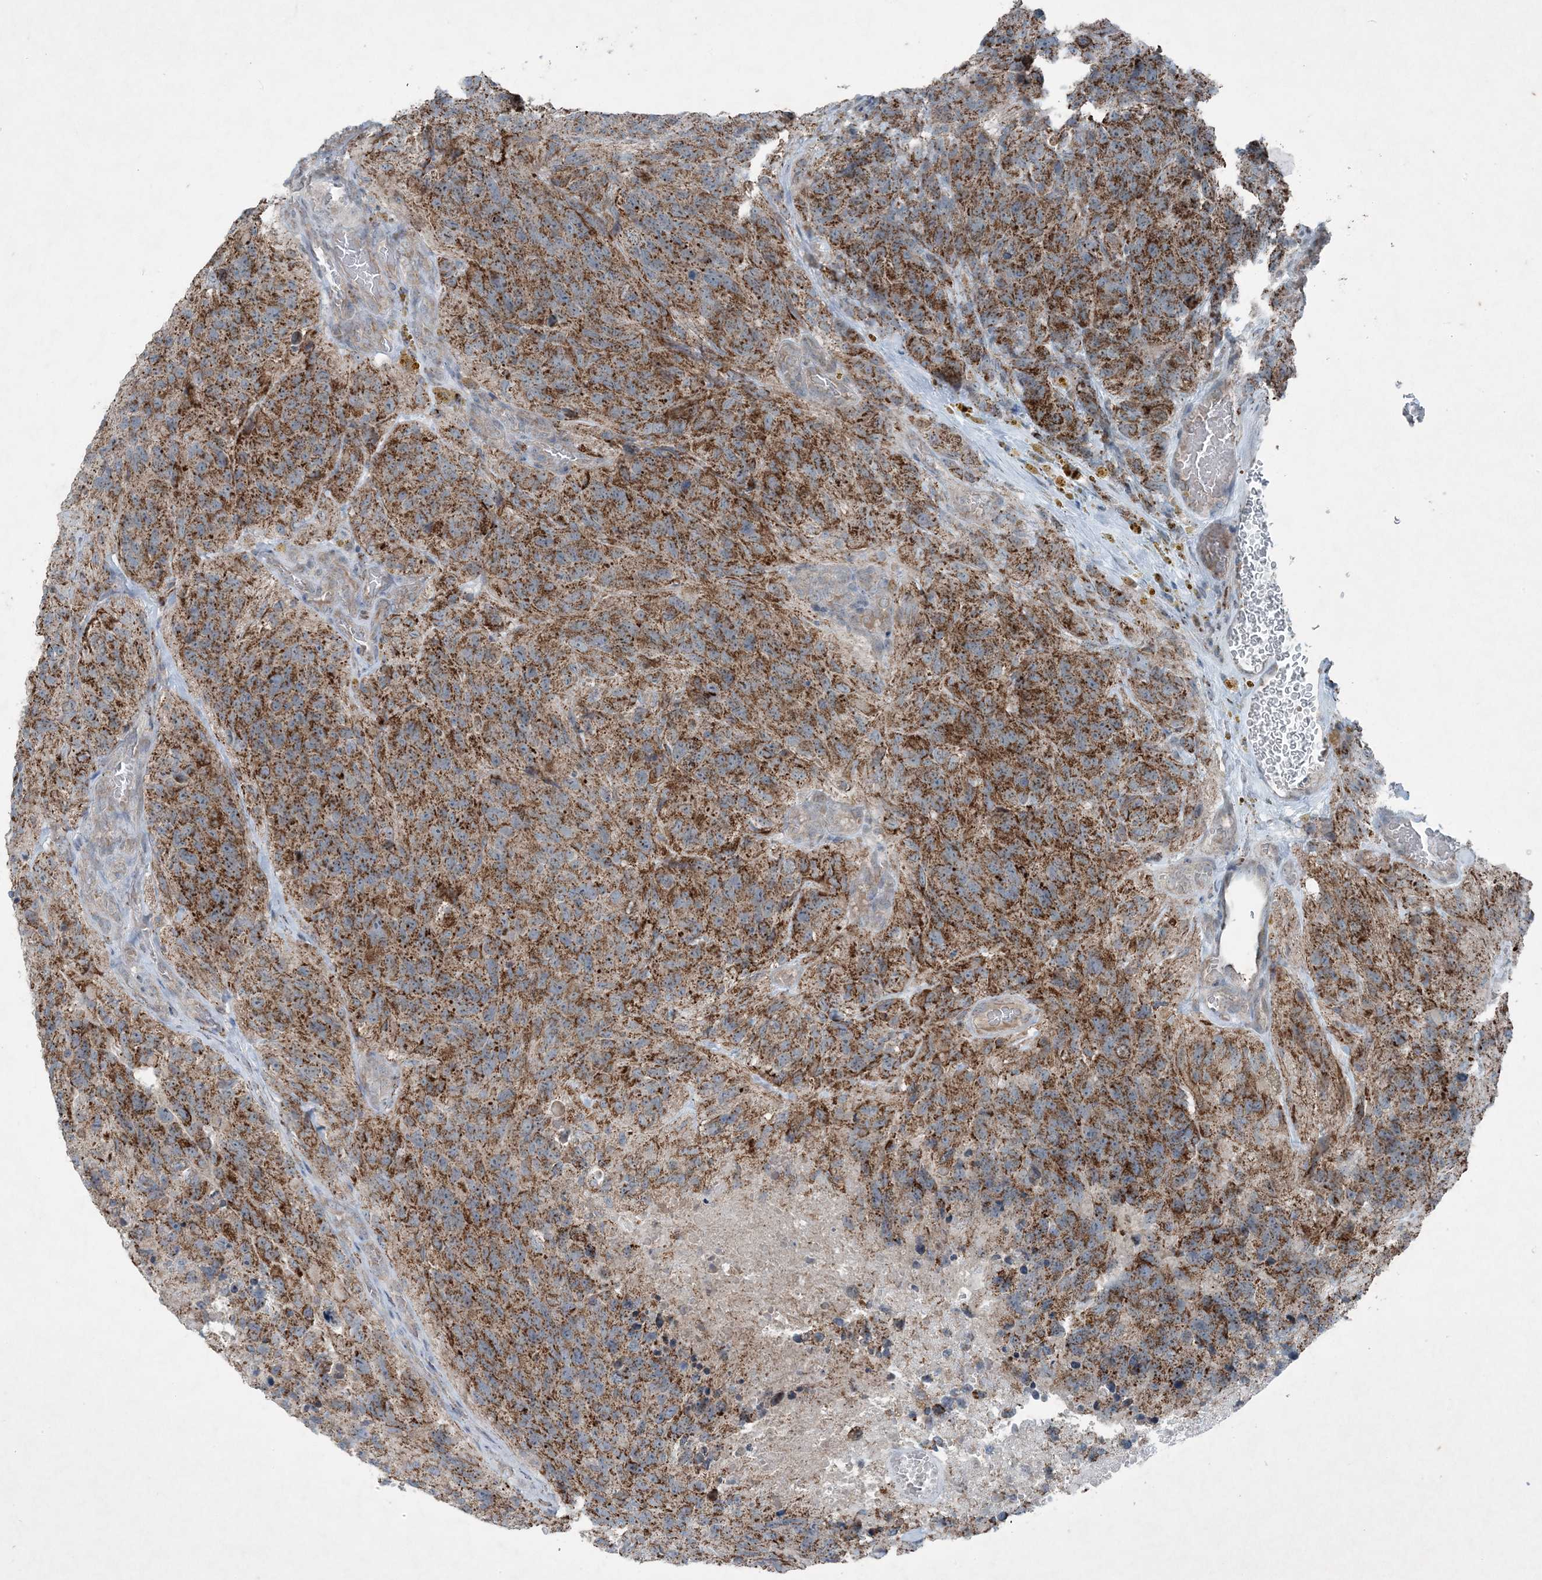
{"staining": {"intensity": "moderate", "quantity": ">75%", "location": "cytoplasmic/membranous"}, "tissue": "glioma", "cell_type": "Tumor cells", "image_type": "cancer", "snomed": [{"axis": "morphology", "description": "Glioma, malignant, High grade"}, {"axis": "topography", "description": "Brain"}], "caption": "Protein expression by IHC displays moderate cytoplasmic/membranous staining in about >75% of tumor cells in glioma.", "gene": "PC", "patient": {"sex": "male", "age": 69}}